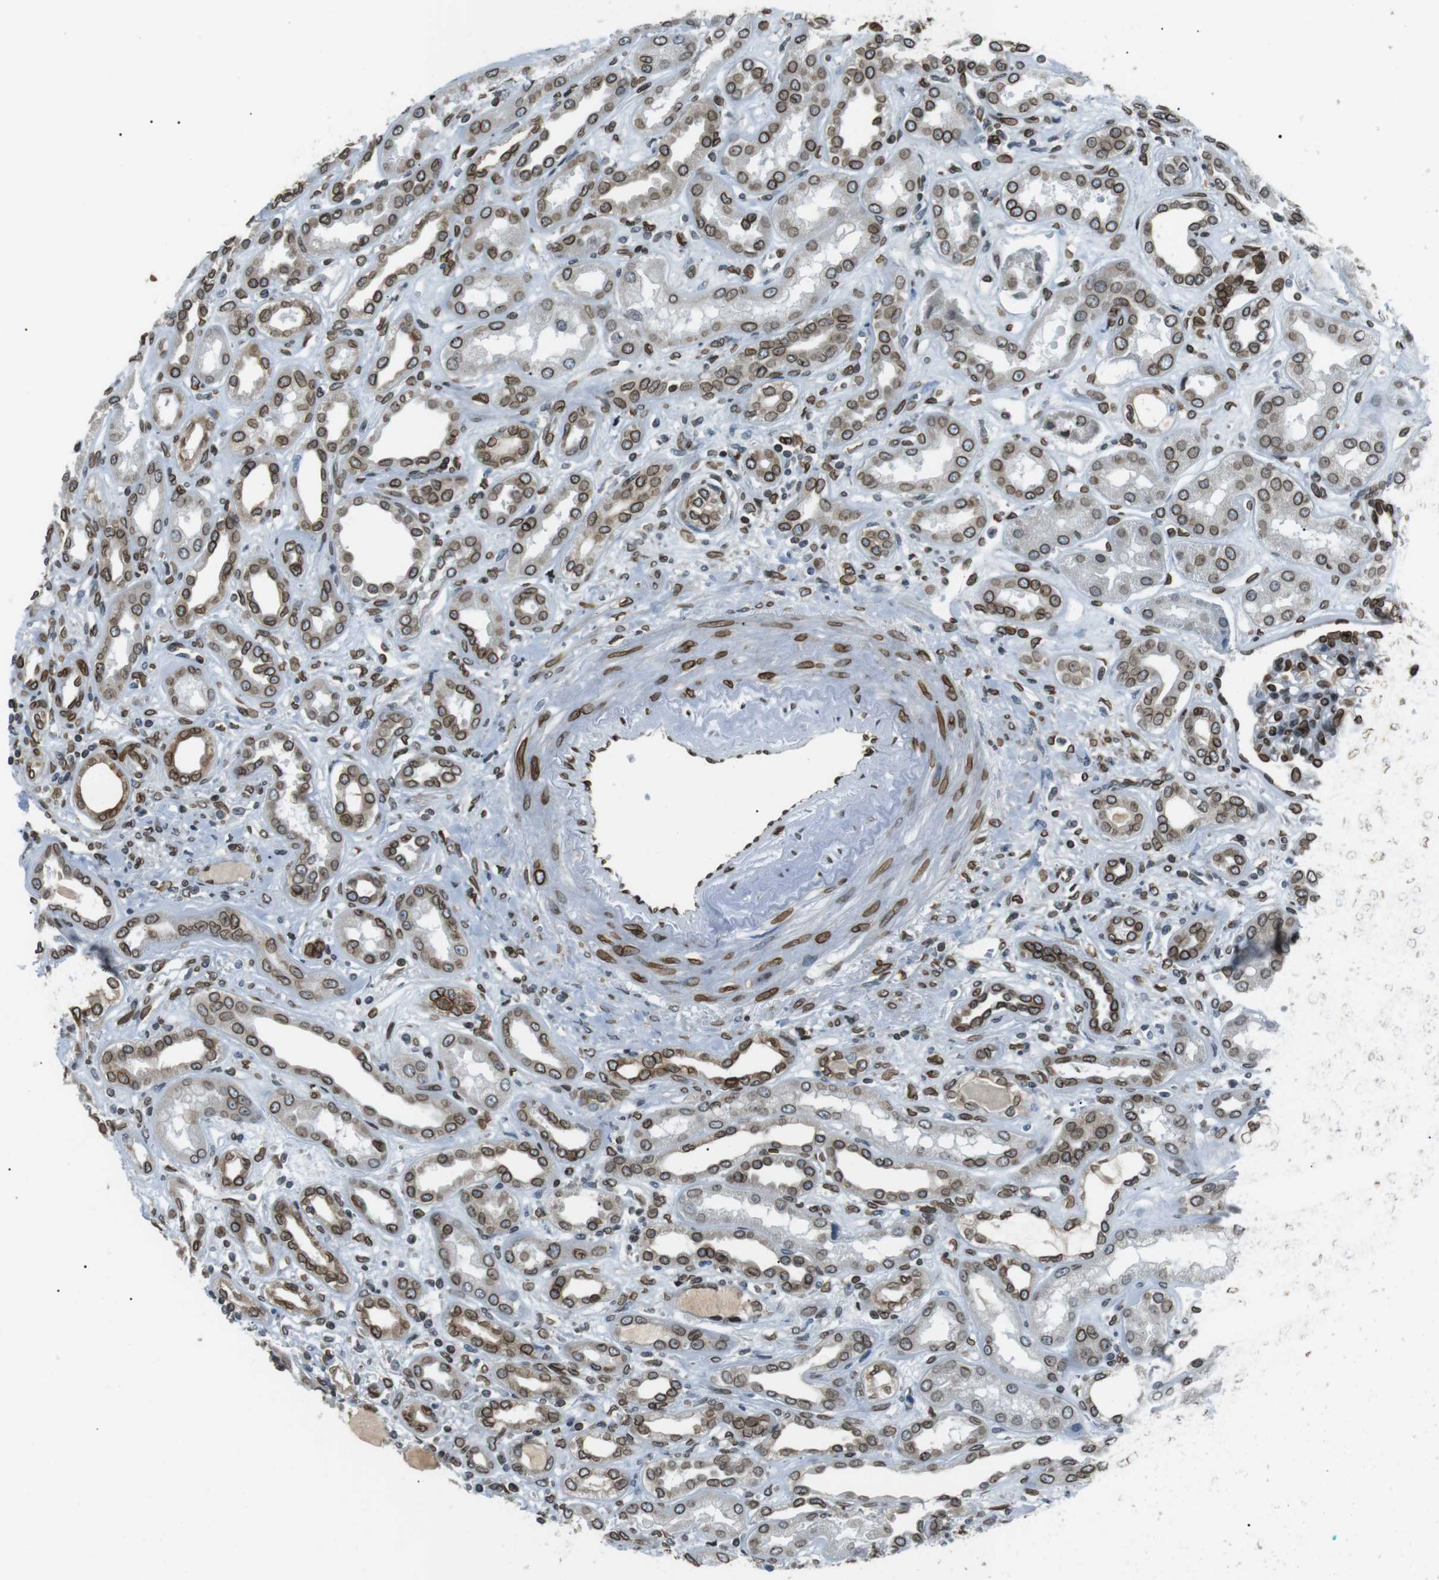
{"staining": {"intensity": "strong", "quantity": "25%-75%", "location": "cytoplasmic/membranous,nuclear"}, "tissue": "kidney", "cell_type": "Cells in glomeruli", "image_type": "normal", "snomed": [{"axis": "morphology", "description": "Normal tissue, NOS"}, {"axis": "topography", "description": "Kidney"}], "caption": "This photomicrograph exhibits unremarkable kidney stained with immunohistochemistry (IHC) to label a protein in brown. The cytoplasmic/membranous,nuclear of cells in glomeruli show strong positivity for the protein. Nuclei are counter-stained blue.", "gene": "TMX4", "patient": {"sex": "male", "age": 59}}